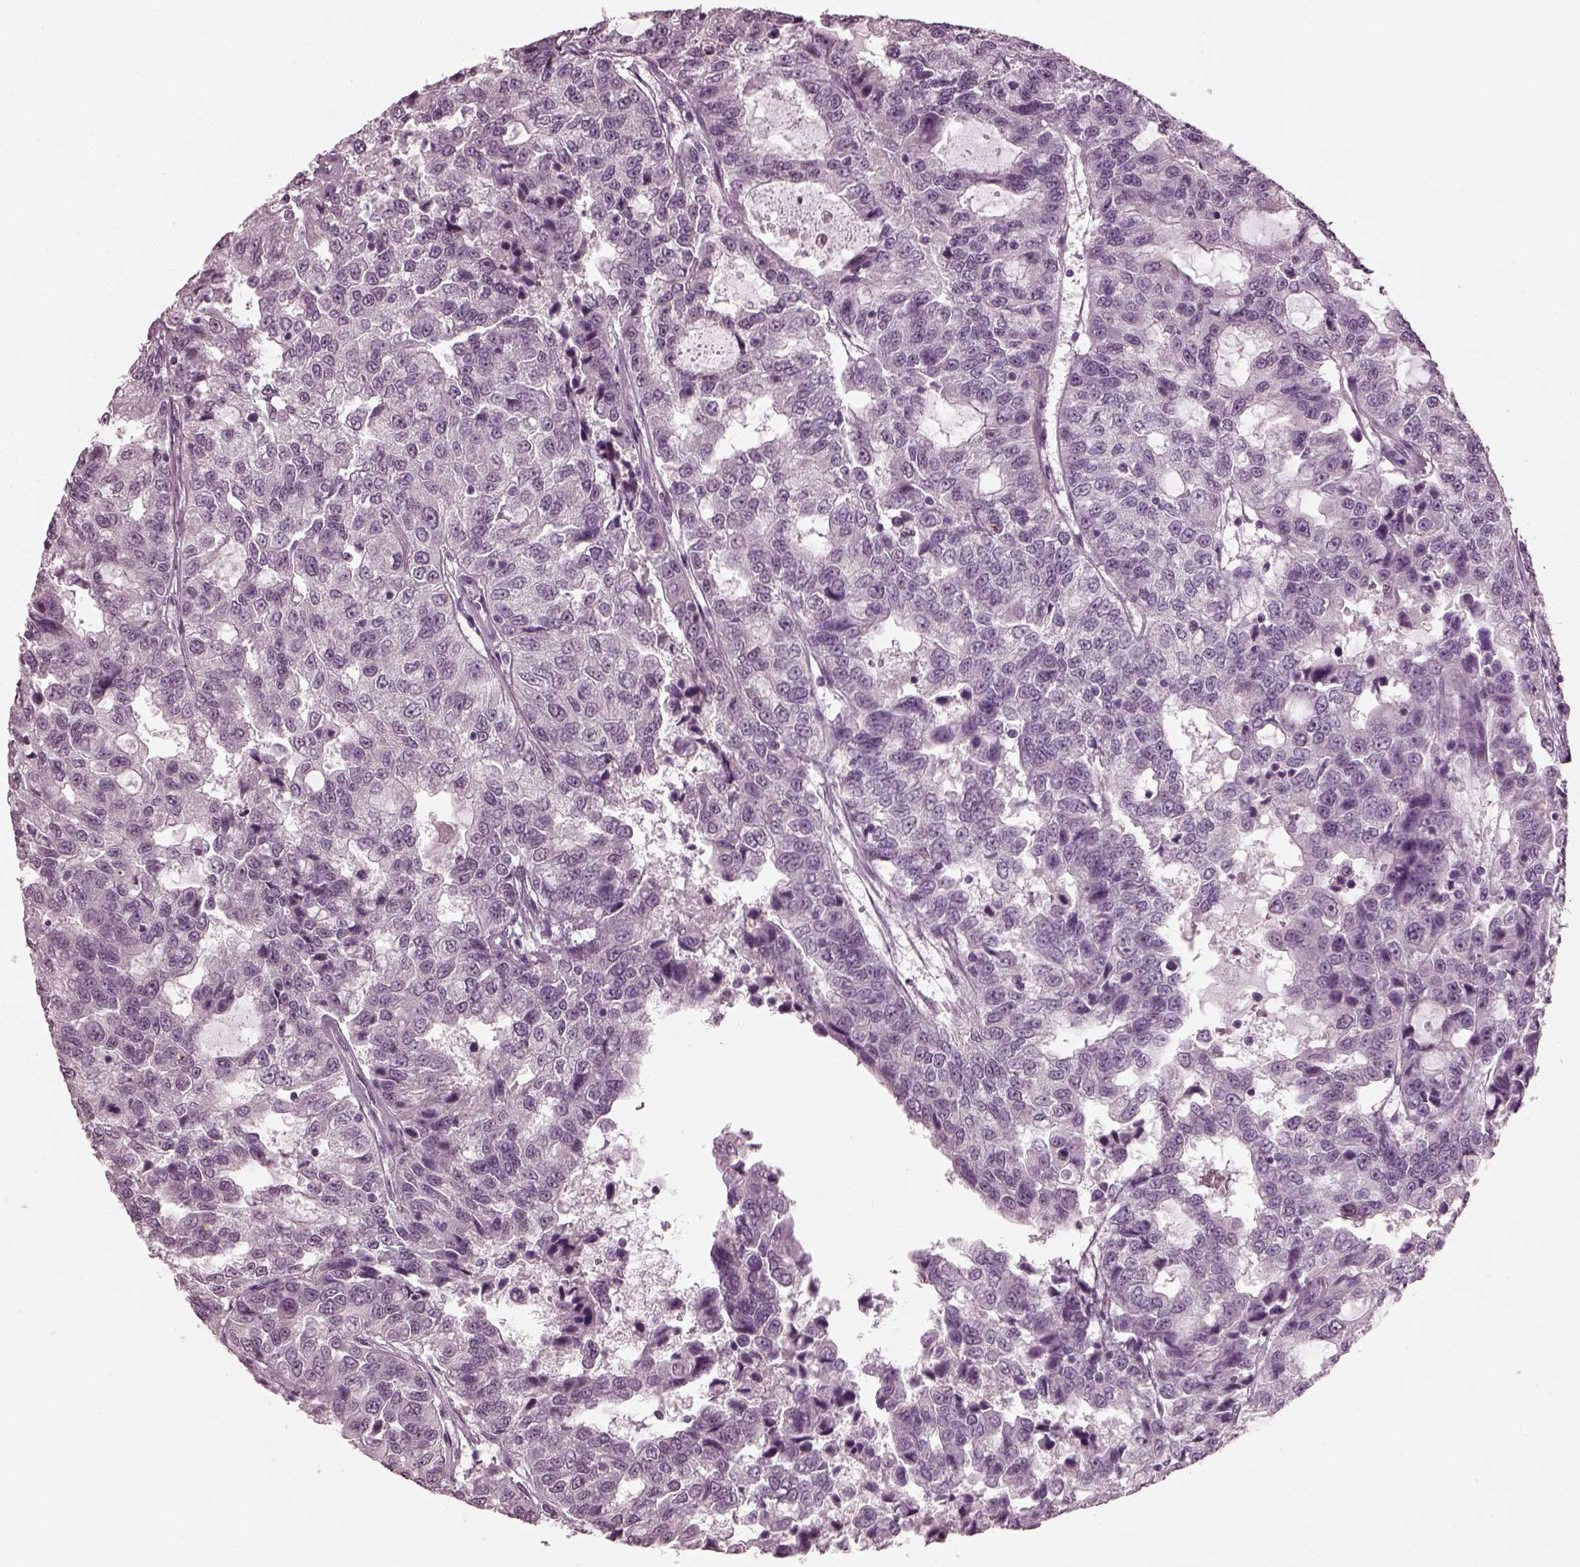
{"staining": {"intensity": "negative", "quantity": "none", "location": "none"}, "tissue": "urothelial cancer", "cell_type": "Tumor cells", "image_type": "cancer", "snomed": [{"axis": "morphology", "description": "Urothelial carcinoma, NOS"}, {"axis": "morphology", "description": "Urothelial carcinoma, High grade"}, {"axis": "topography", "description": "Urinary bladder"}], "caption": "Immunohistochemistry histopathology image of urothelial cancer stained for a protein (brown), which displays no positivity in tumor cells. (Stains: DAB (3,3'-diaminobenzidine) IHC with hematoxylin counter stain, Microscopy: brightfield microscopy at high magnification).", "gene": "SLC6A17", "patient": {"sex": "female", "age": 73}}